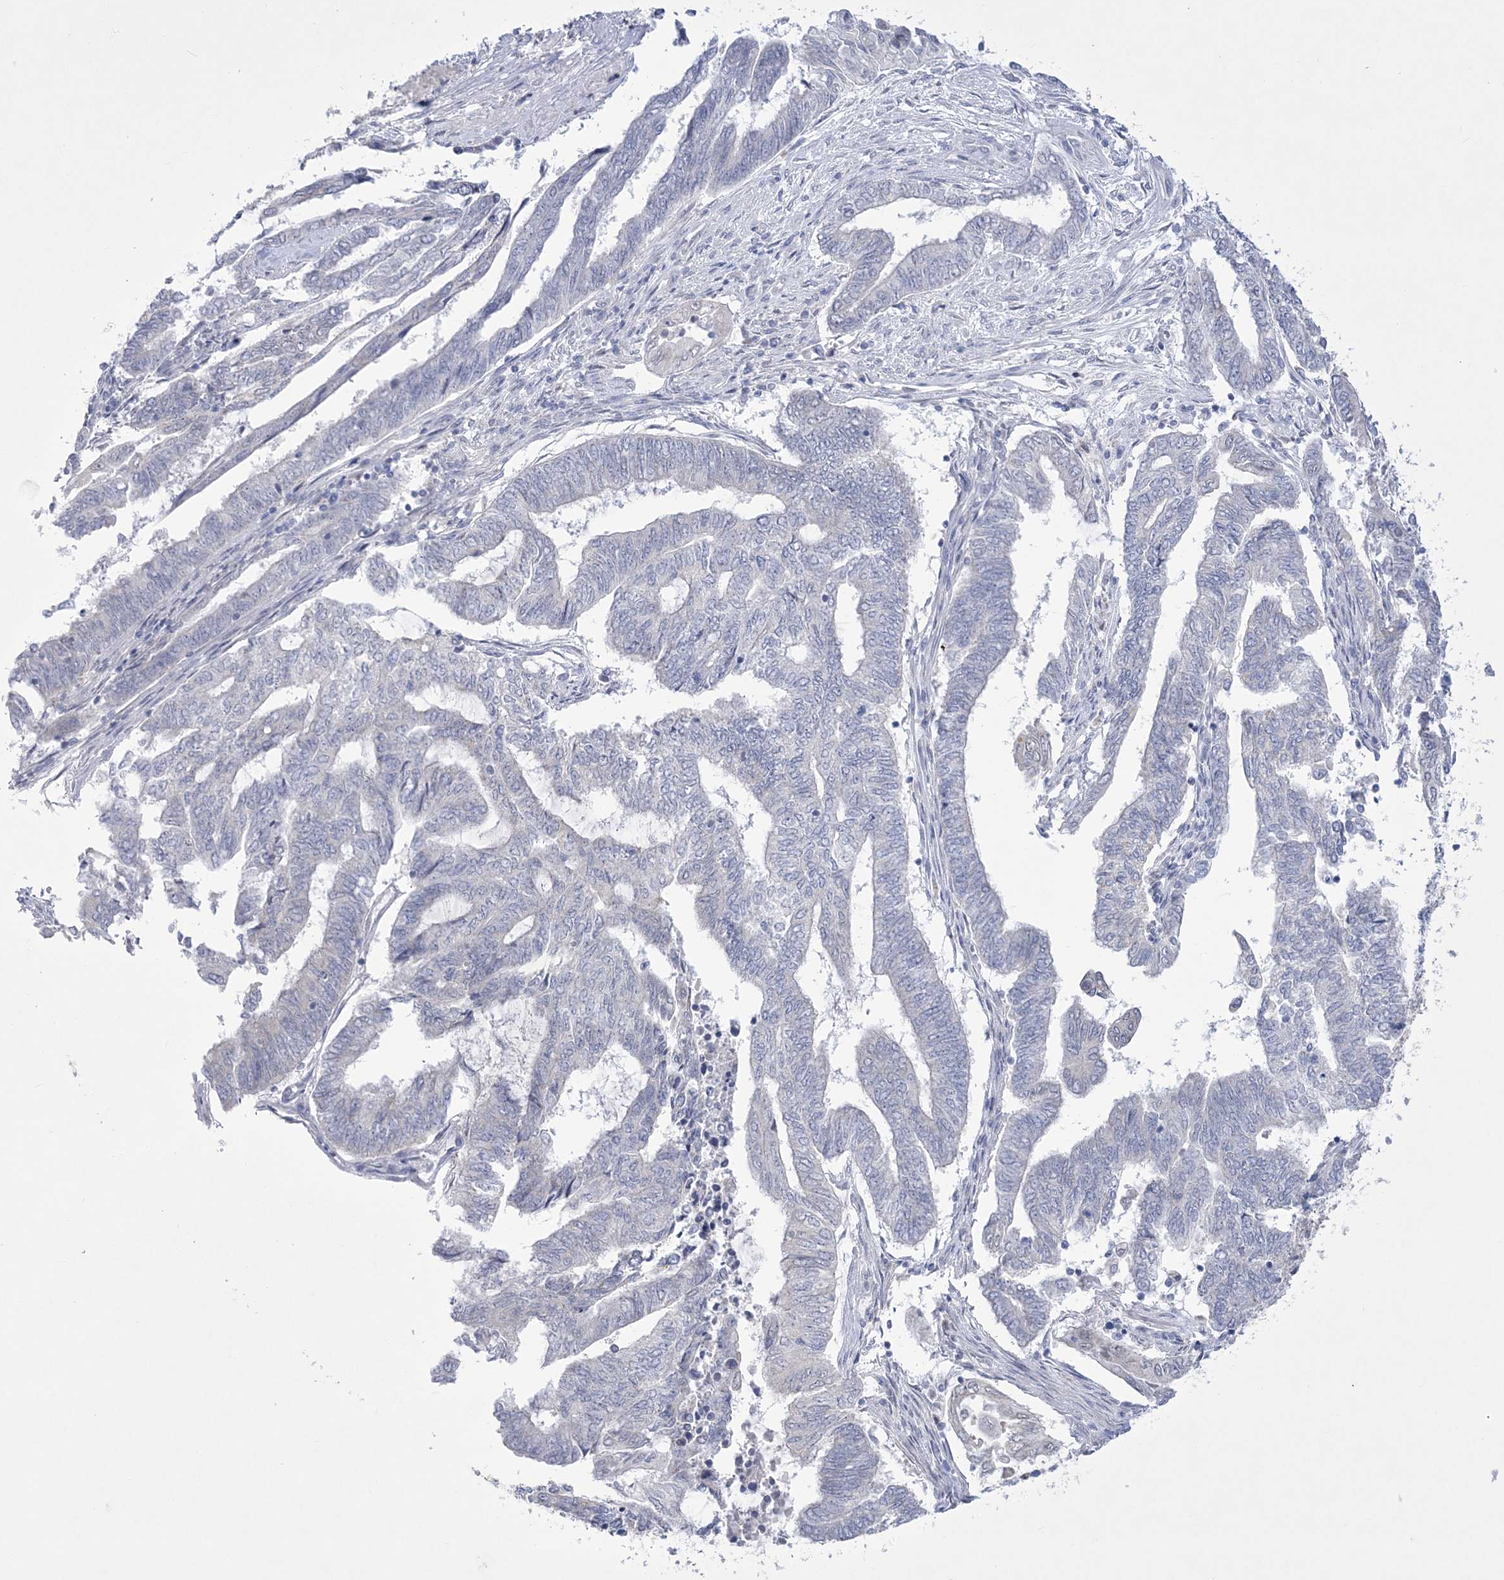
{"staining": {"intensity": "negative", "quantity": "none", "location": "none"}, "tissue": "endometrial cancer", "cell_type": "Tumor cells", "image_type": "cancer", "snomed": [{"axis": "morphology", "description": "Adenocarcinoma, NOS"}, {"axis": "topography", "description": "Uterus"}, {"axis": "topography", "description": "Endometrium"}], "caption": "DAB immunohistochemical staining of endometrial cancer shows no significant positivity in tumor cells. (Stains: DAB (3,3'-diaminobenzidine) immunohistochemistry (IHC) with hematoxylin counter stain, Microscopy: brightfield microscopy at high magnification).", "gene": "WDR27", "patient": {"sex": "female", "age": 70}}